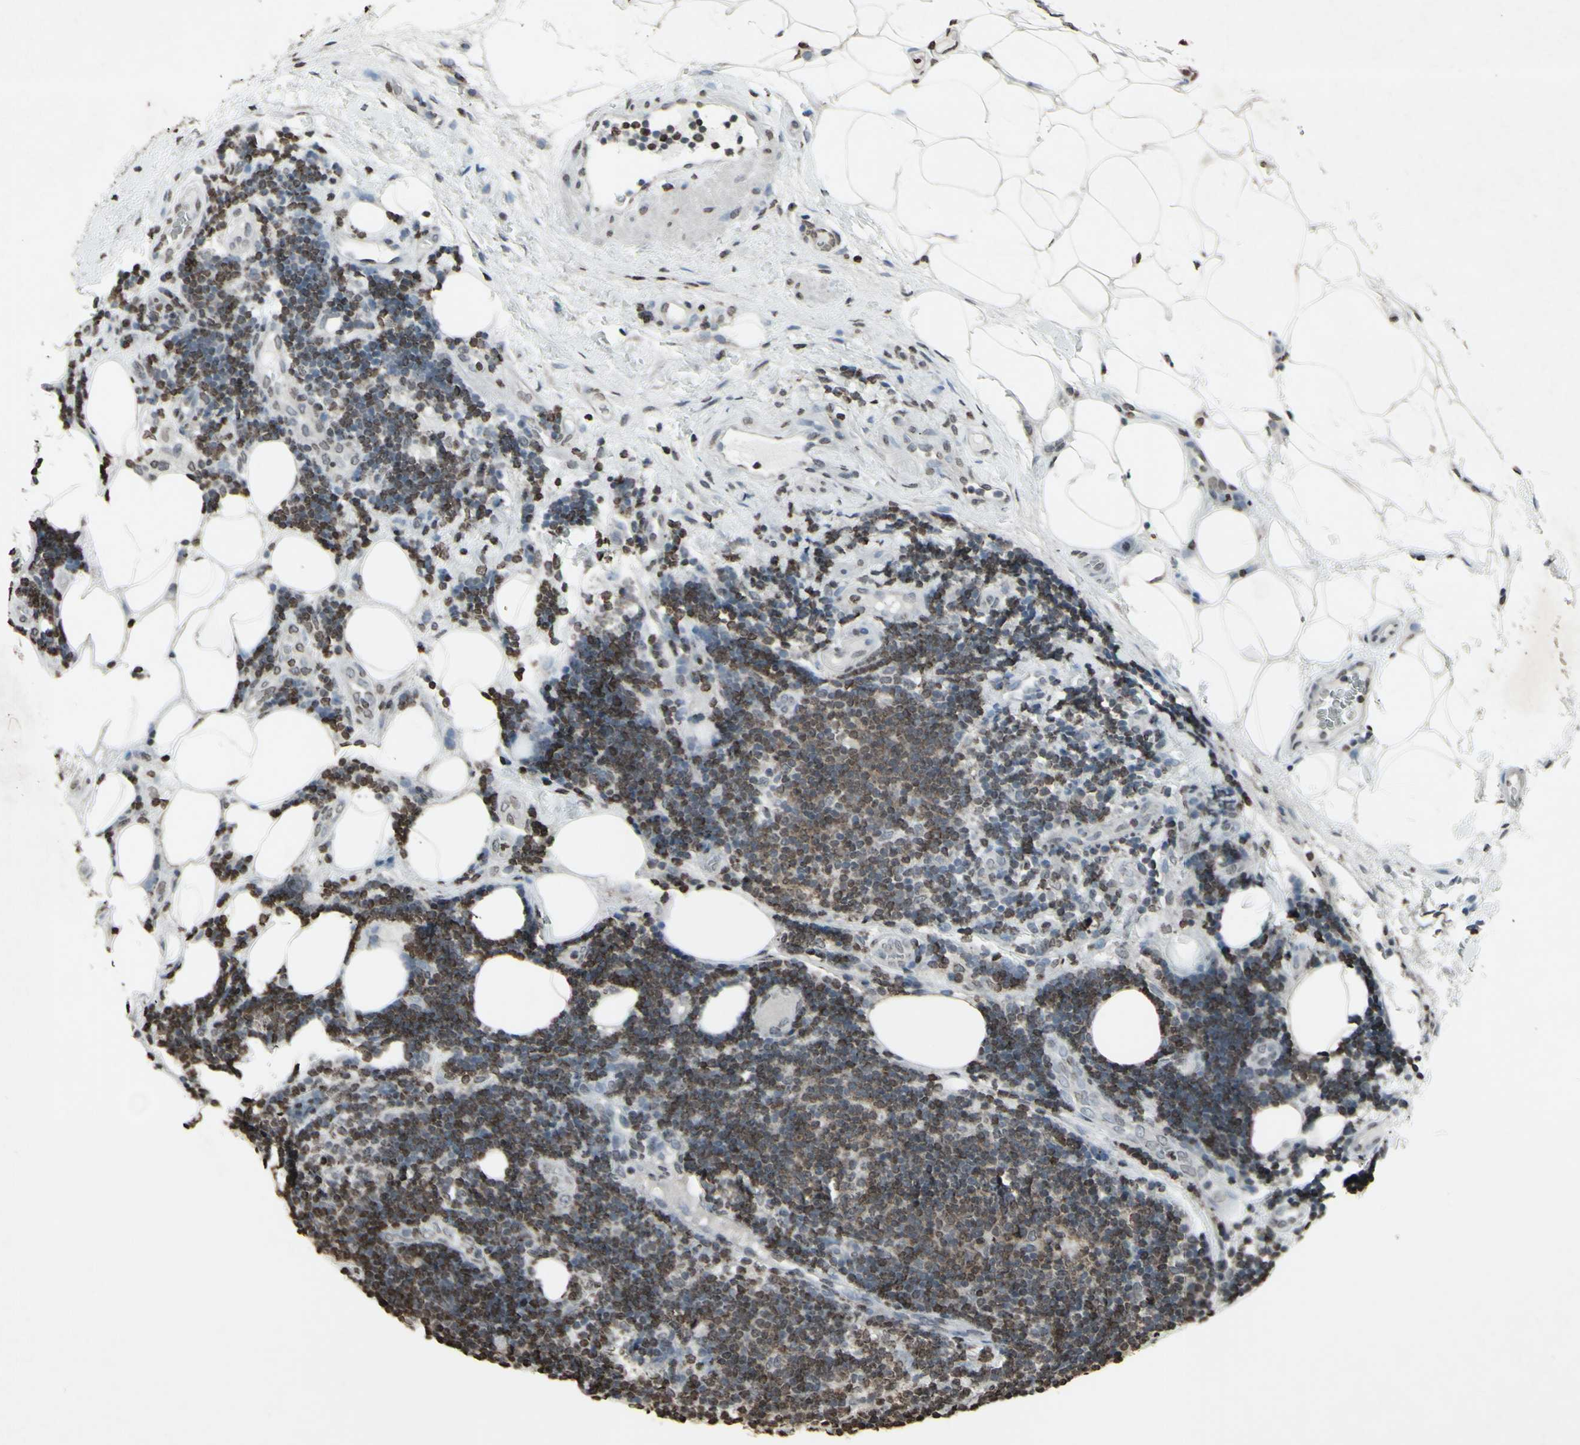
{"staining": {"intensity": "moderate", "quantity": "25%-75%", "location": "cytoplasmic/membranous,nuclear"}, "tissue": "lymphoma", "cell_type": "Tumor cells", "image_type": "cancer", "snomed": [{"axis": "morphology", "description": "Malignant lymphoma, non-Hodgkin's type, Low grade"}, {"axis": "topography", "description": "Lymph node"}], "caption": "A photomicrograph showing moderate cytoplasmic/membranous and nuclear expression in approximately 25%-75% of tumor cells in malignant lymphoma, non-Hodgkin's type (low-grade), as visualized by brown immunohistochemical staining.", "gene": "CD79B", "patient": {"sex": "male", "age": 83}}